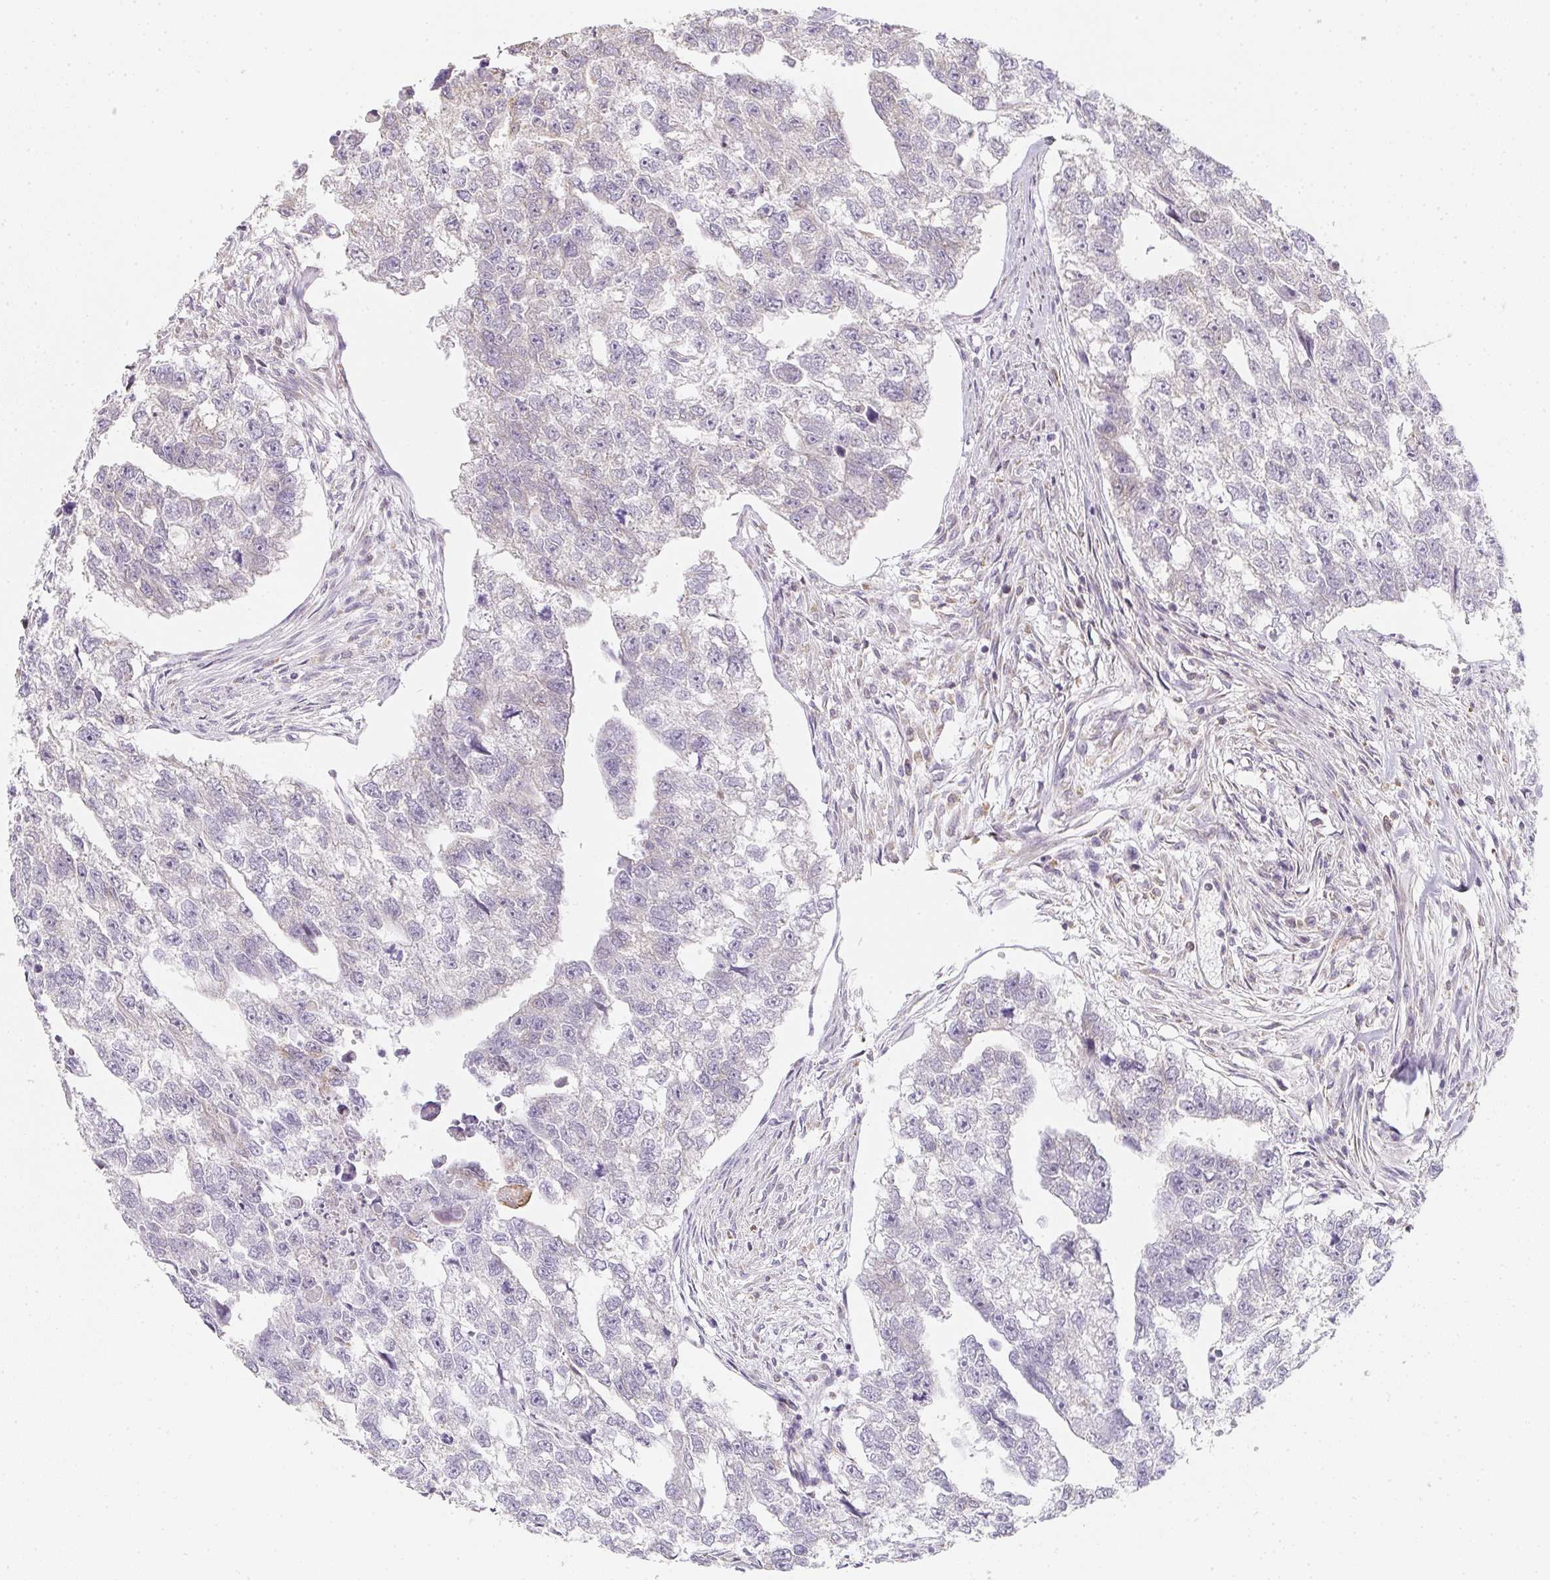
{"staining": {"intensity": "negative", "quantity": "none", "location": "none"}, "tissue": "testis cancer", "cell_type": "Tumor cells", "image_type": "cancer", "snomed": [{"axis": "morphology", "description": "Carcinoma, Embryonal, NOS"}, {"axis": "morphology", "description": "Teratoma, malignant, NOS"}, {"axis": "topography", "description": "Testis"}], "caption": "Immunohistochemical staining of testis teratoma (malignant) shows no significant staining in tumor cells.", "gene": "SOAT1", "patient": {"sex": "male", "age": 44}}